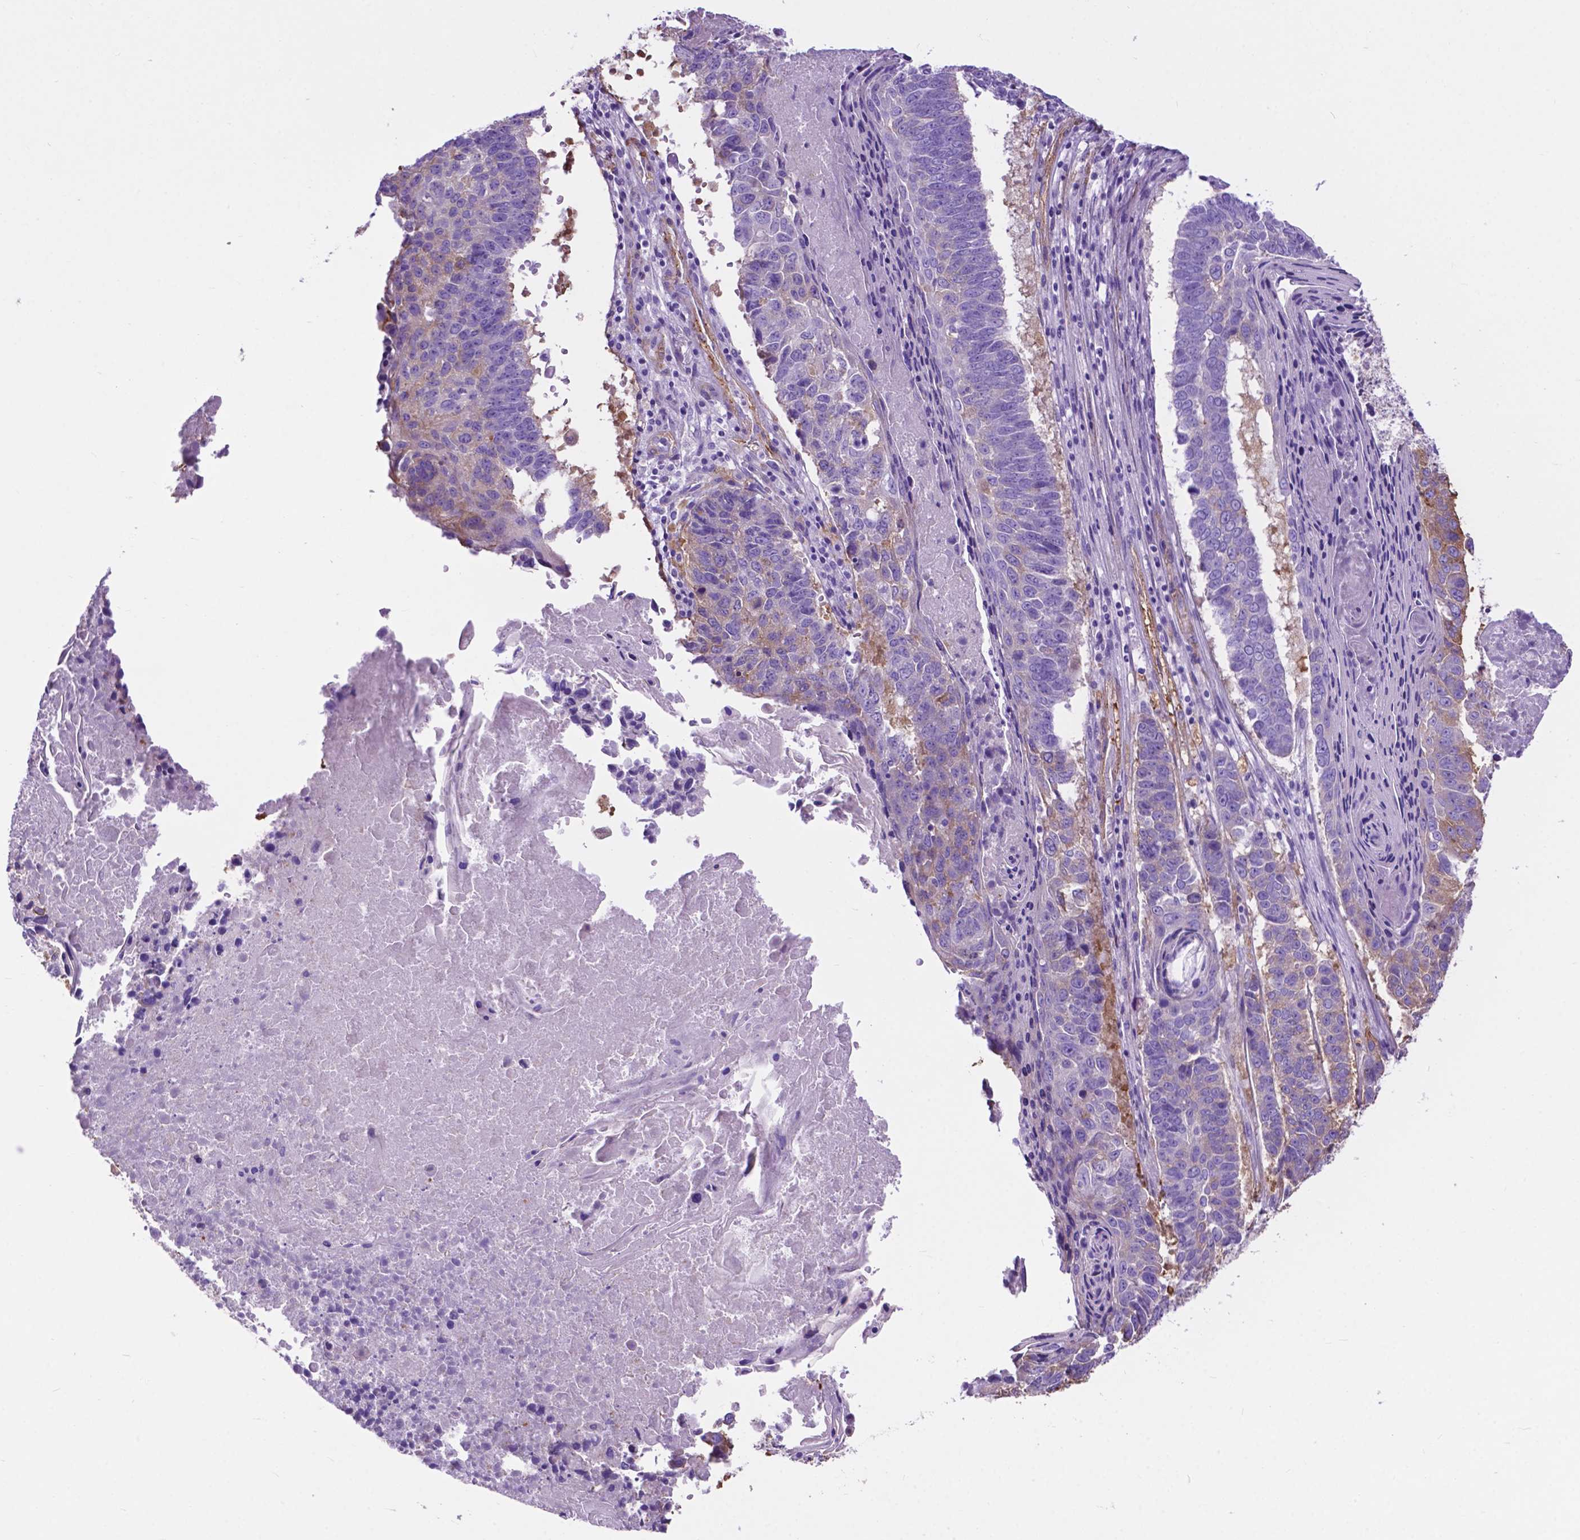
{"staining": {"intensity": "weak", "quantity": "25%-75%", "location": "cytoplasmic/membranous"}, "tissue": "lung cancer", "cell_type": "Tumor cells", "image_type": "cancer", "snomed": [{"axis": "morphology", "description": "Squamous cell carcinoma, NOS"}, {"axis": "topography", "description": "Lung"}], "caption": "Human lung squamous cell carcinoma stained with a brown dye displays weak cytoplasmic/membranous positive expression in about 25%-75% of tumor cells.", "gene": "PCDHA12", "patient": {"sex": "male", "age": 73}}